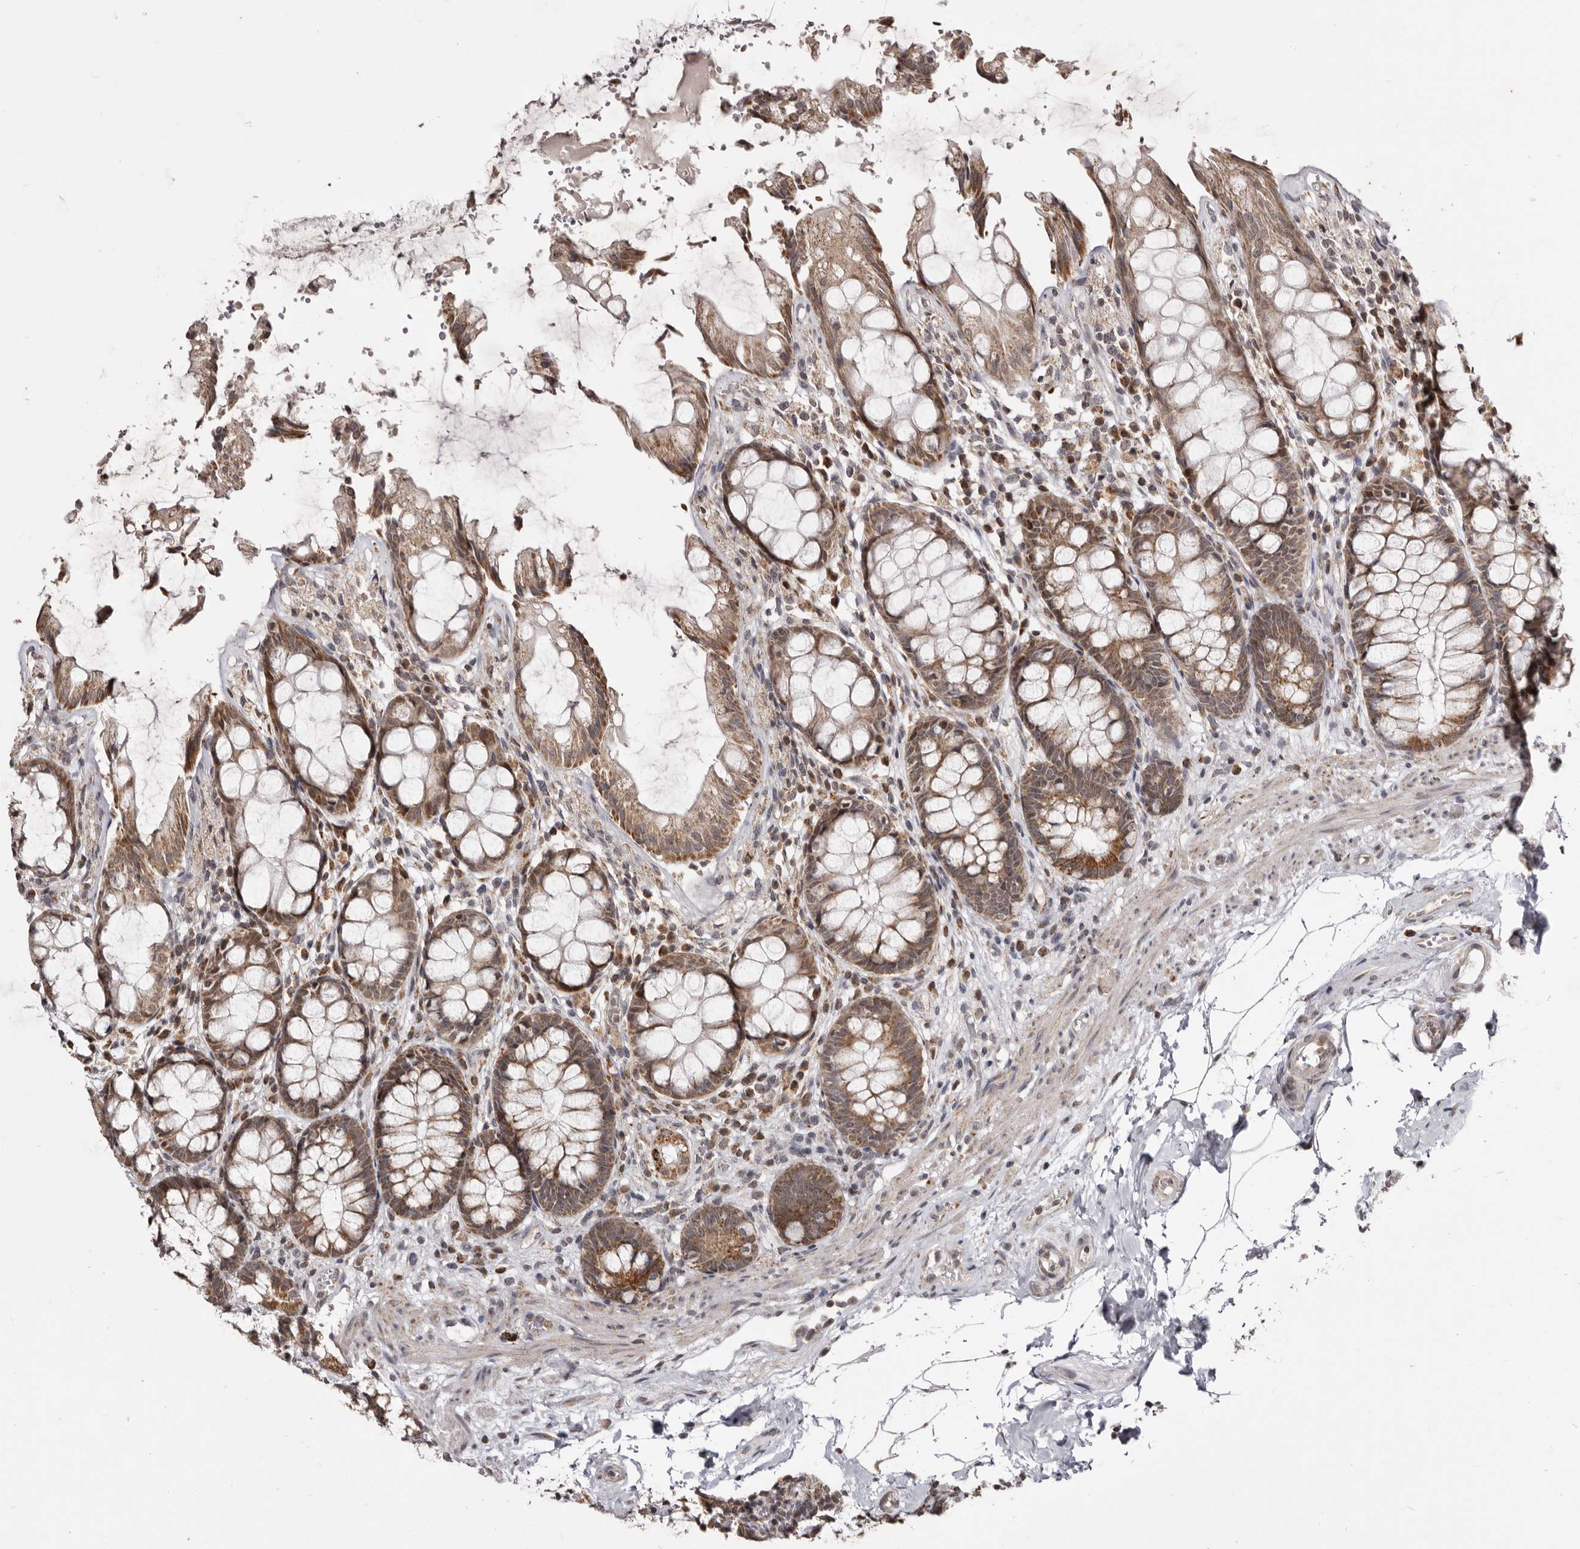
{"staining": {"intensity": "moderate", "quantity": ">75%", "location": "cytoplasmic/membranous"}, "tissue": "rectum", "cell_type": "Glandular cells", "image_type": "normal", "snomed": [{"axis": "morphology", "description": "Normal tissue, NOS"}, {"axis": "topography", "description": "Rectum"}], "caption": "Immunohistochemistry of normal human rectum reveals medium levels of moderate cytoplasmic/membranous expression in about >75% of glandular cells. The staining is performed using DAB brown chromogen to label protein expression. The nuclei are counter-stained blue using hematoxylin.", "gene": "THUMPD1", "patient": {"sex": "male", "age": 64}}